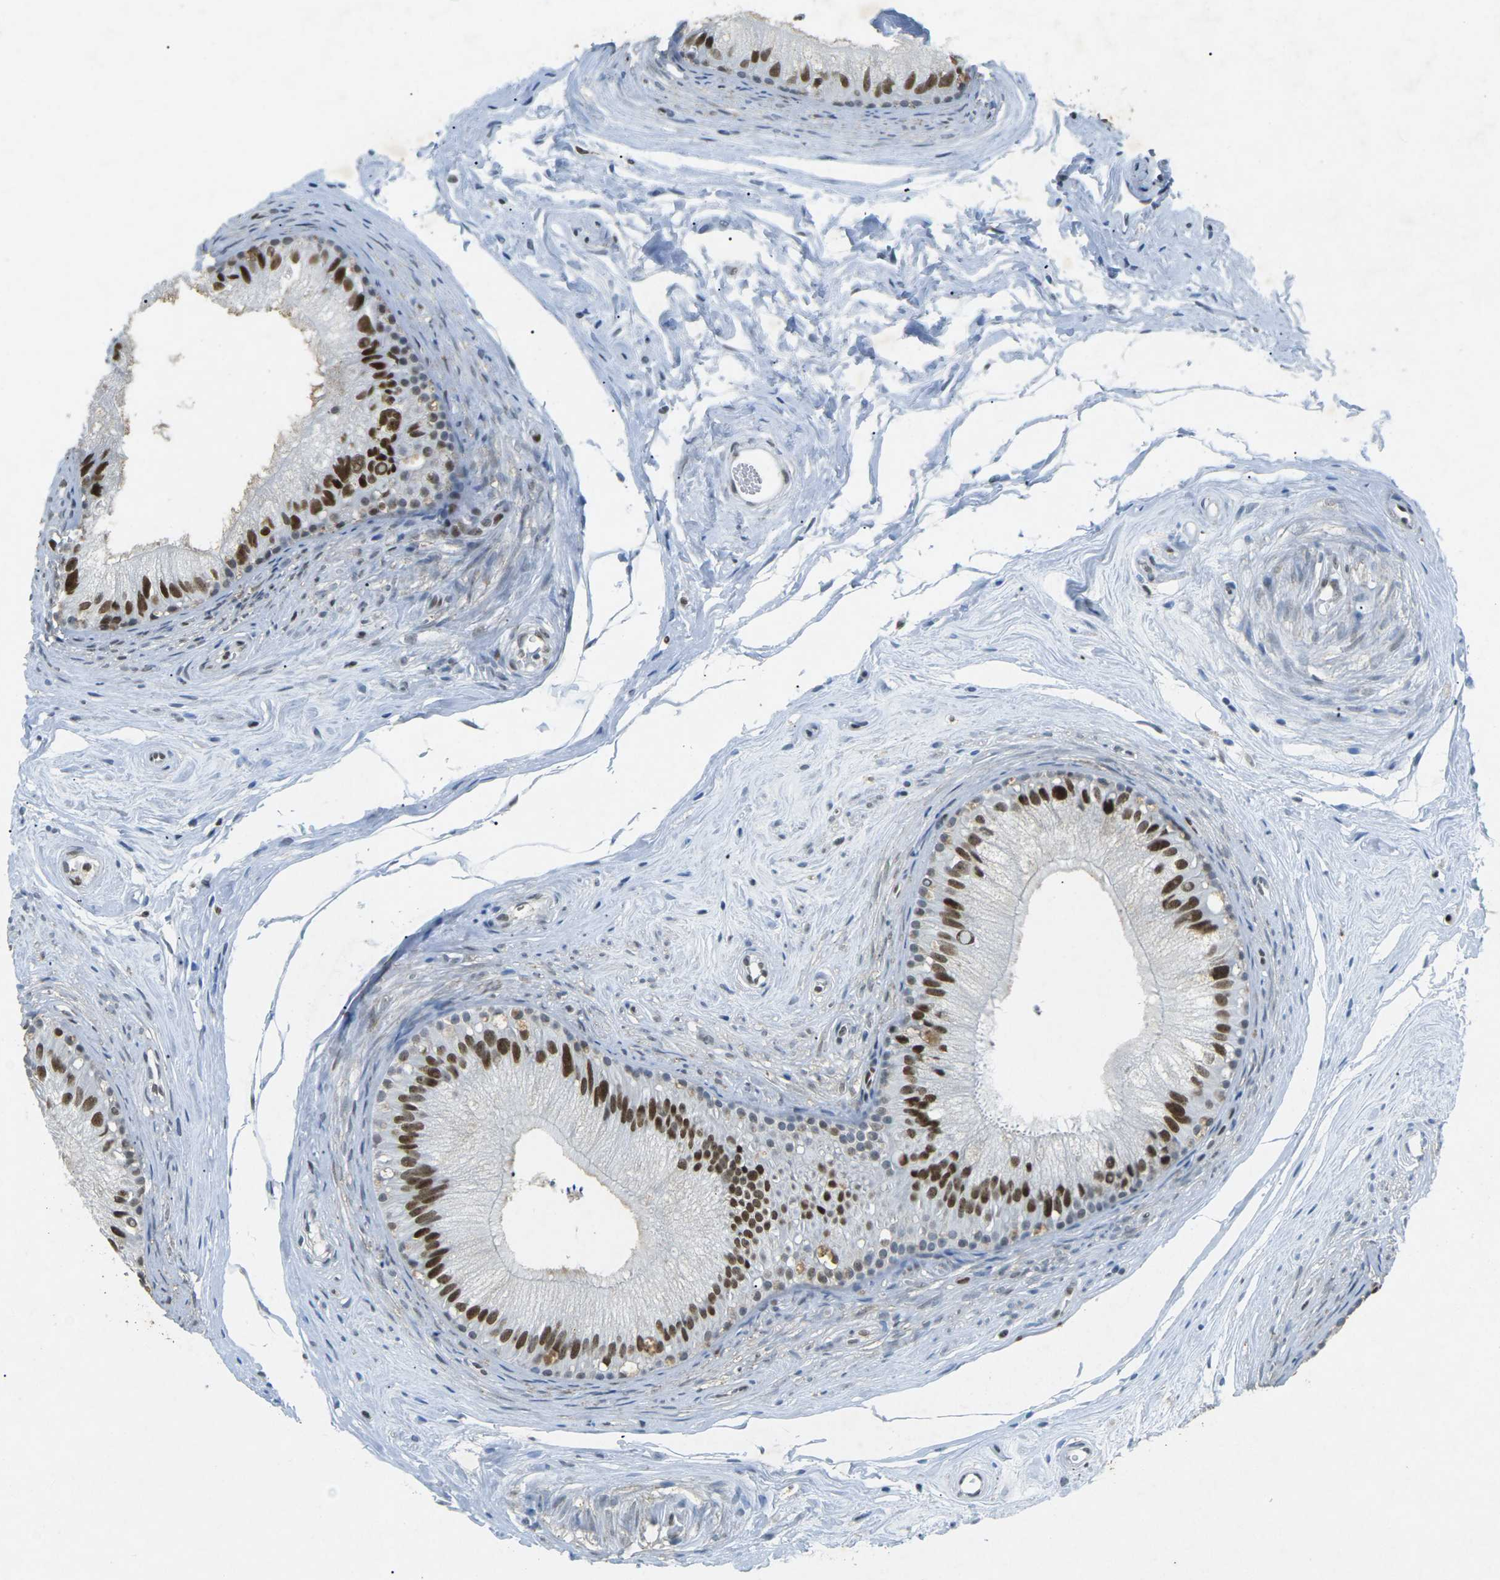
{"staining": {"intensity": "strong", "quantity": ">75%", "location": "nuclear"}, "tissue": "epididymis", "cell_type": "Glandular cells", "image_type": "normal", "snomed": [{"axis": "morphology", "description": "Normal tissue, NOS"}, {"axis": "topography", "description": "Epididymis"}], "caption": "This image demonstrates immunohistochemistry (IHC) staining of normal human epididymis, with high strong nuclear positivity in about >75% of glandular cells.", "gene": "RB1", "patient": {"sex": "male", "age": 56}}